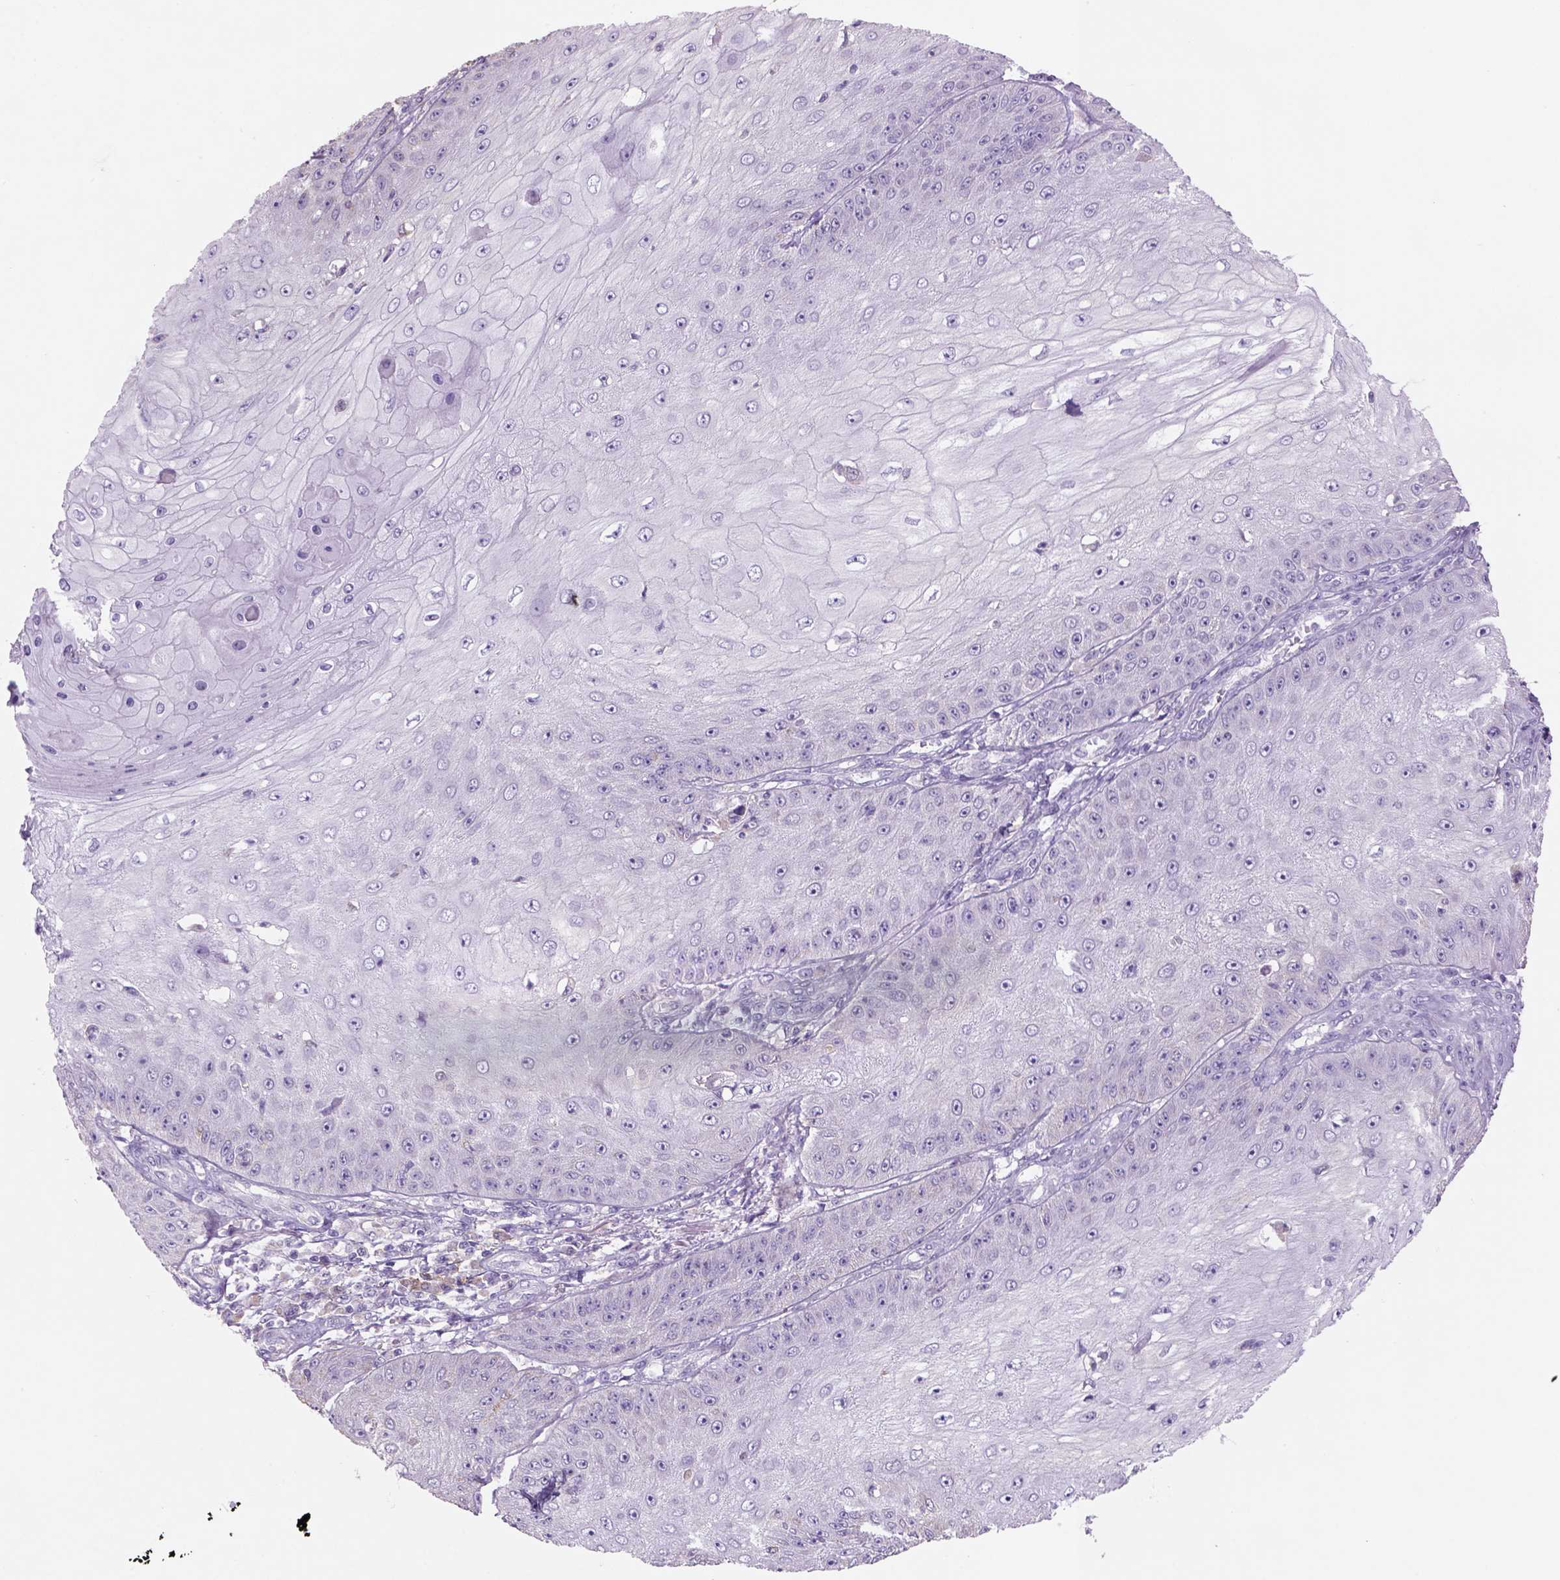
{"staining": {"intensity": "negative", "quantity": "none", "location": "none"}, "tissue": "skin cancer", "cell_type": "Tumor cells", "image_type": "cancer", "snomed": [{"axis": "morphology", "description": "Squamous cell carcinoma, NOS"}, {"axis": "topography", "description": "Skin"}], "caption": "Human squamous cell carcinoma (skin) stained for a protein using immunohistochemistry (IHC) shows no expression in tumor cells.", "gene": "NAALAD2", "patient": {"sex": "male", "age": 70}}